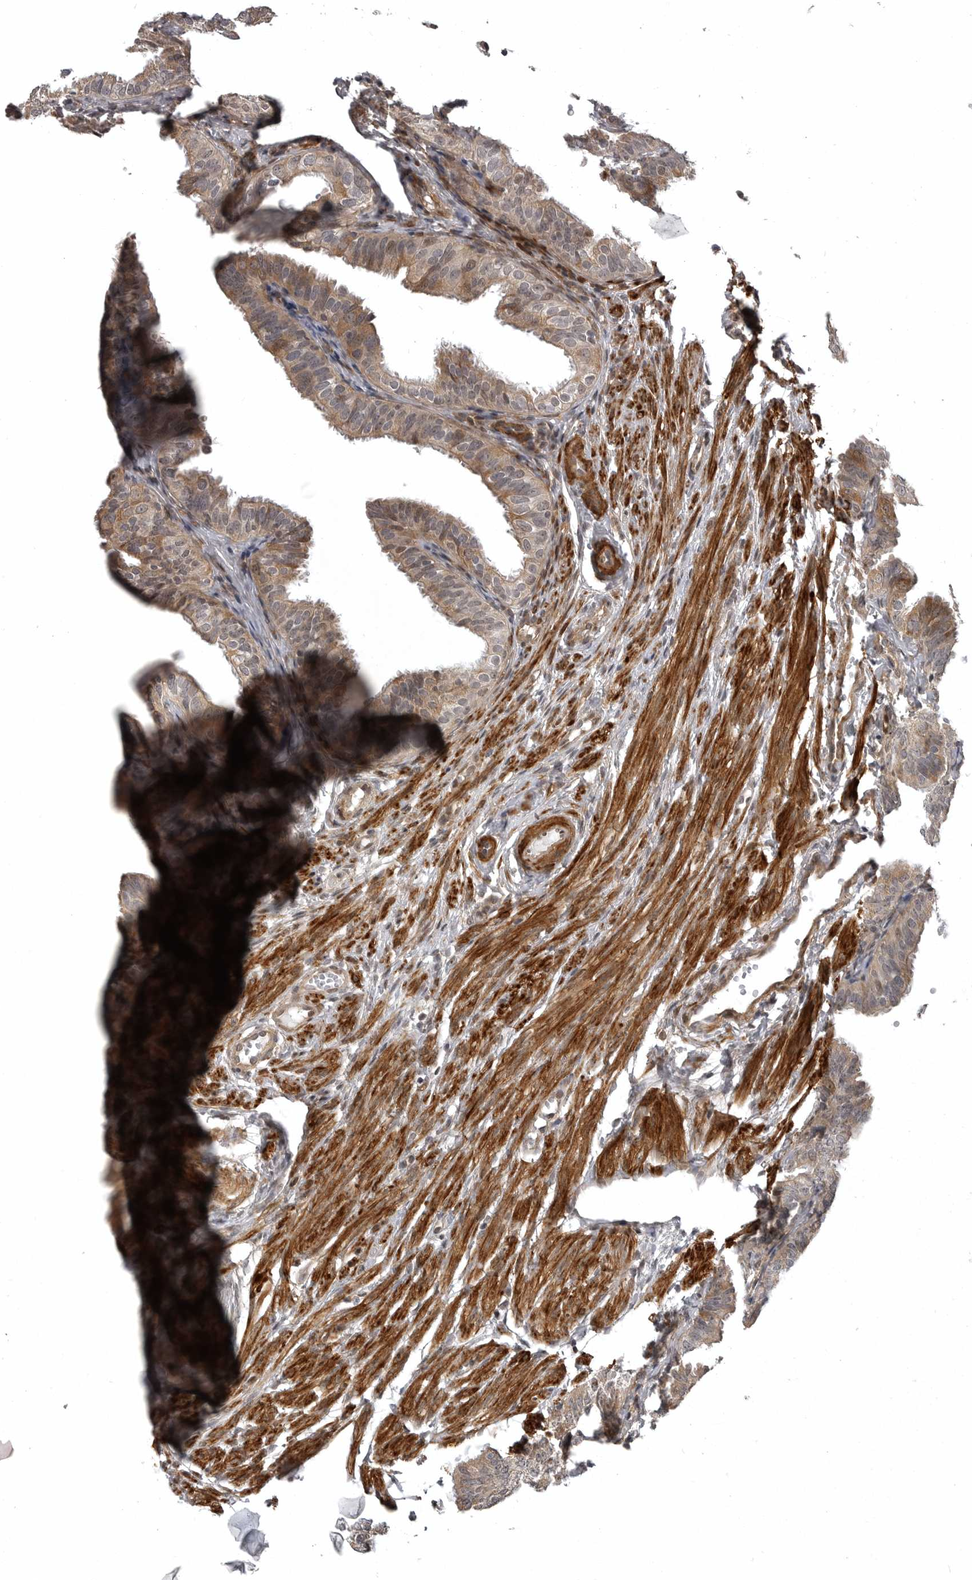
{"staining": {"intensity": "moderate", "quantity": ">75%", "location": "cytoplasmic/membranous,nuclear"}, "tissue": "fallopian tube", "cell_type": "Glandular cells", "image_type": "normal", "snomed": [{"axis": "morphology", "description": "Normal tissue, NOS"}, {"axis": "topography", "description": "Fallopian tube"}], "caption": "A medium amount of moderate cytoplasmic/membranous,nuclear expression is identified in about >75% of glandular cells in benign fallopian tube. (DAB IHC, brown staining for protein, blue staining for nuclei).", "gene": "SNX16", "patient": {"sex": "female", "age": 35}}